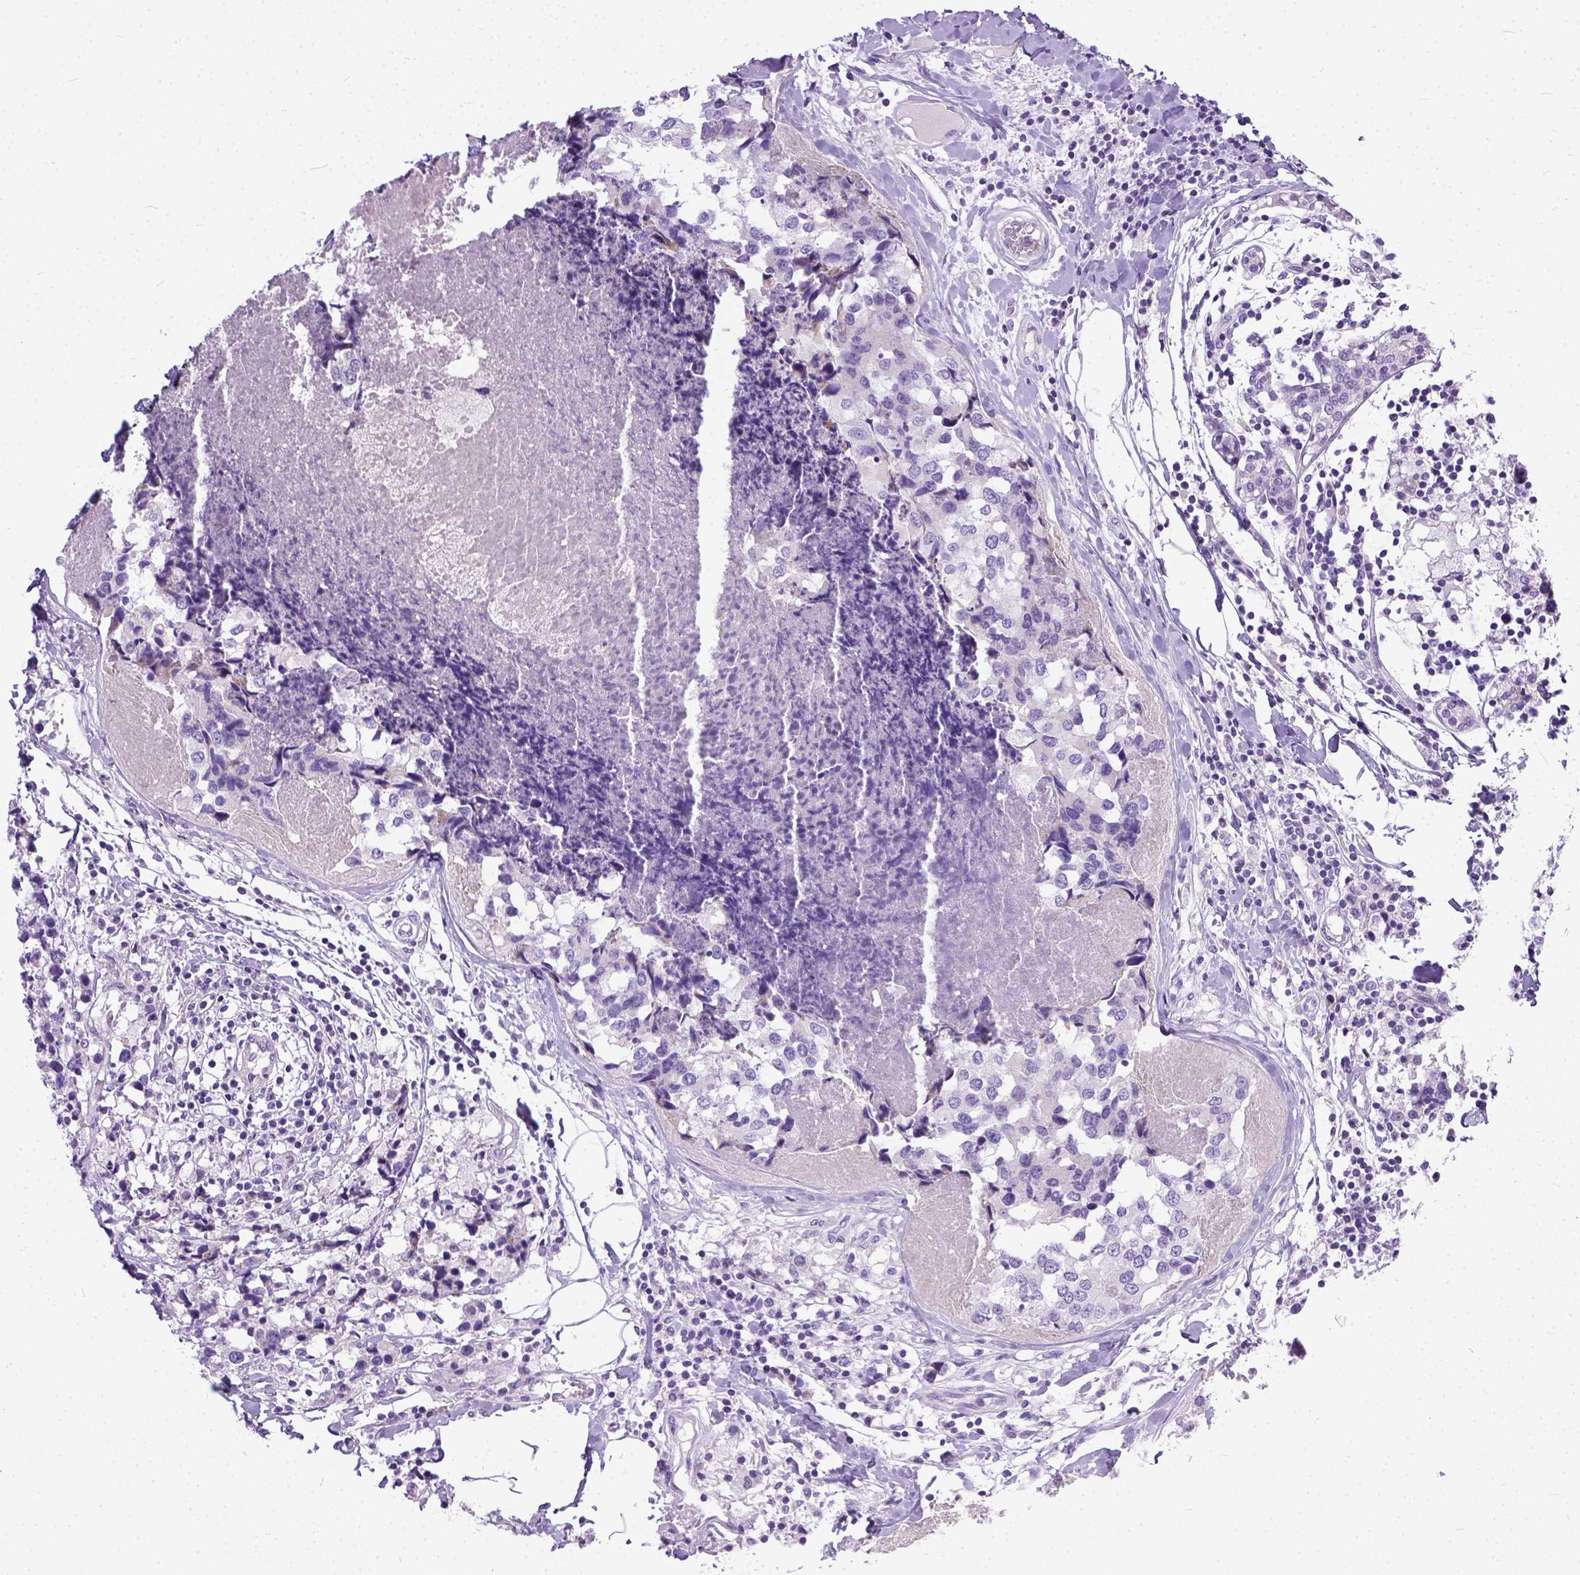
{"staining": {"intensity": "negative", "quantity": "none", "location": "none"}, "tissue": "breast cancer", "cell_type": "Tumor cells", "image_type": "cancer", "snomed": [{"axis": "morphology", "description": "Lobular carcinoma"}, {"axis": "topography", "description": "Breast"}], "caption": "Immunohistochemistry (IHC) histopathology image of lobular carcinoma (breast) stained for a protein (brown), which reveals no staining in tumor cells. (Brightfield microscopy of DAB (3,3'-diaminobenzidine) IHC at high magnification).", "gene": "PLK5", "patient": {"sex": "female", "age": 59}}